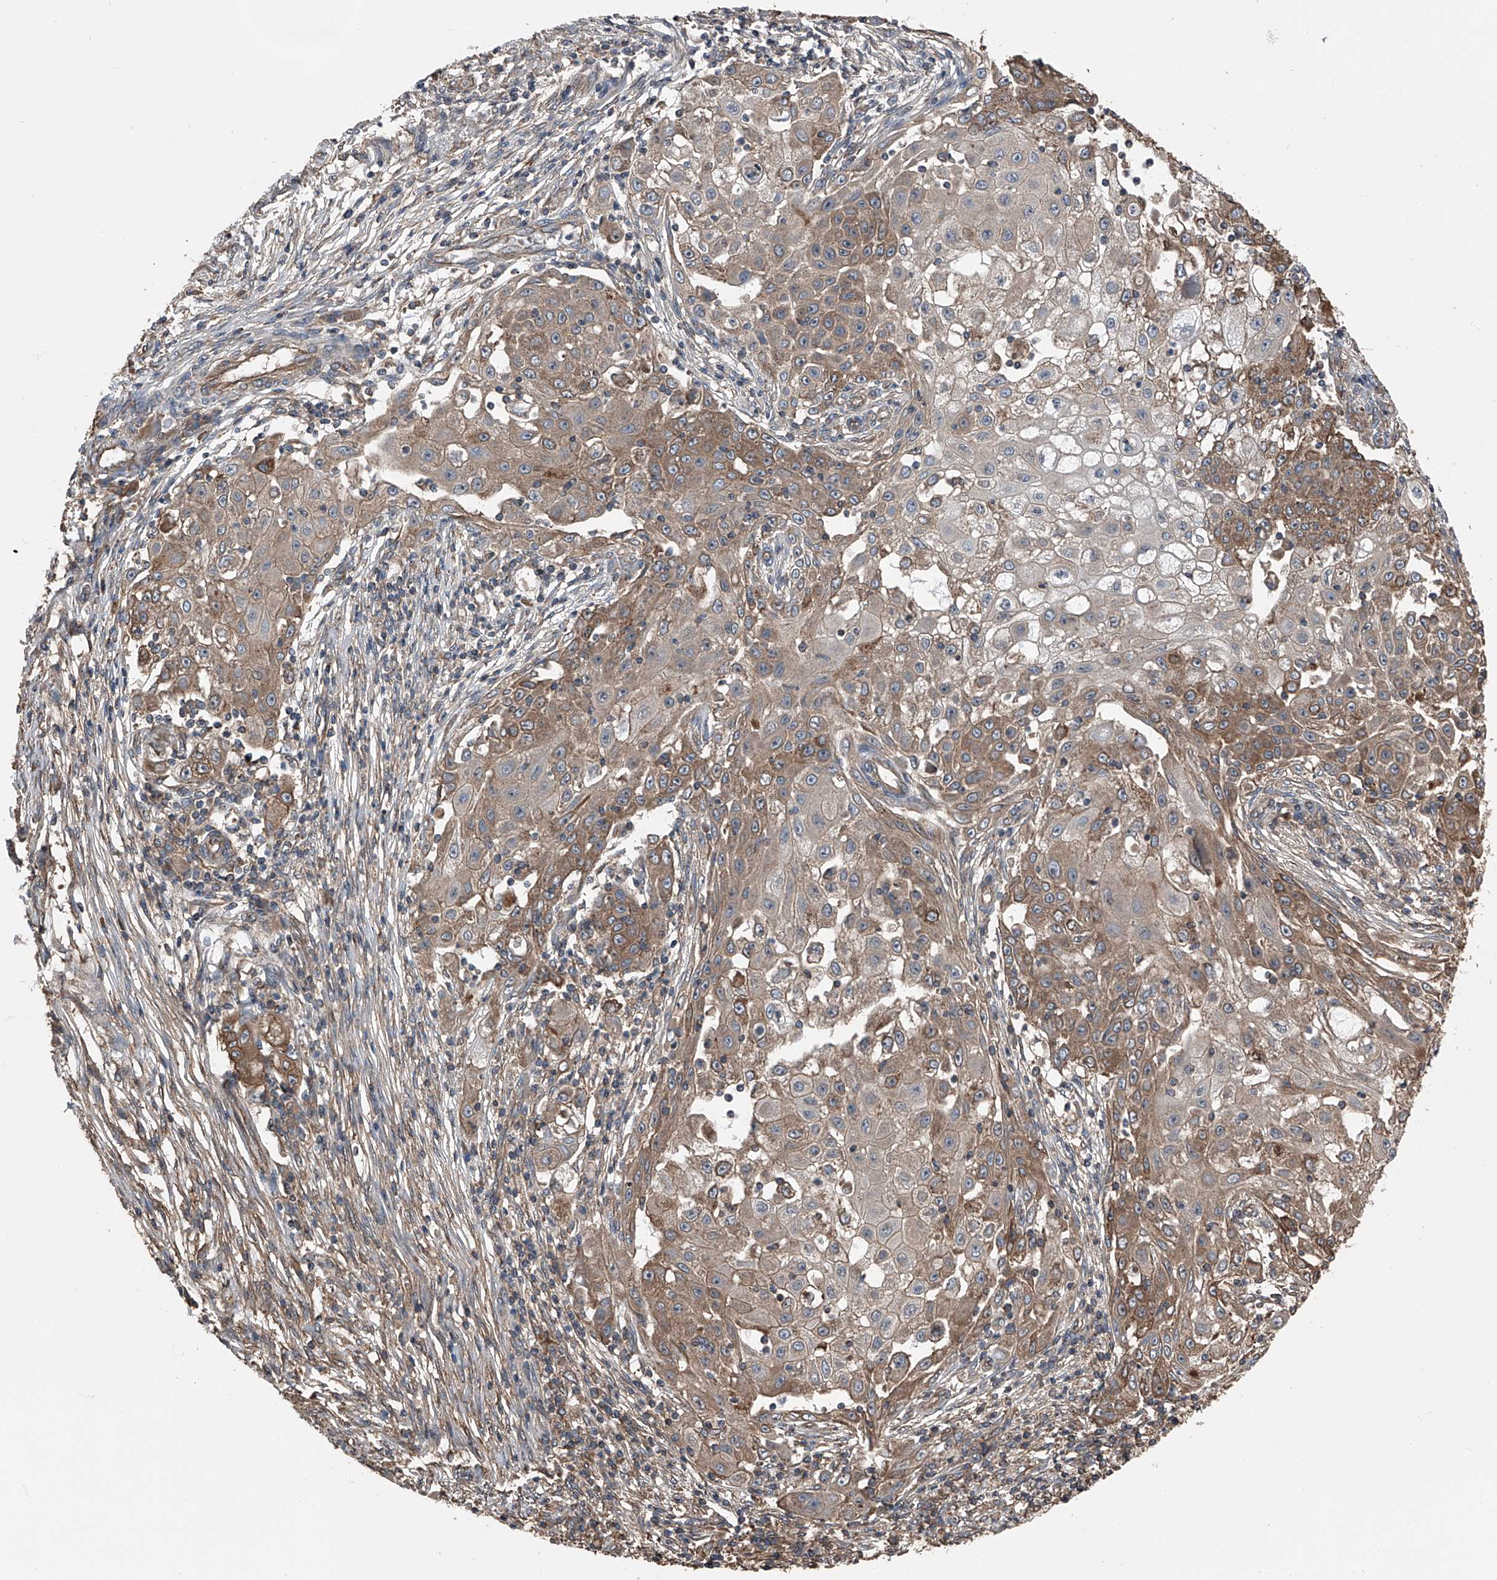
{"staining": {"intensity": "moderate", "quantity": ">75%", "location": "cytoplasmic/membranous"}, "tissue": "ovarian cancer", "cell_type": "Tumor cells", "image_type": "cancer", "snomed": [{"axis": "morphology", "description": "Carcinoma, endometroid"}, {"axis": "topography", "description": "Ovary"}], "caption": "This is an image of IHC staining of endometroid carcinoma (ovarian), which shows moderate positivity in the cytoplasmic/membranous of tumor cells.", "gene": "KCNJ2", "patient": {"sex": "female", "age": 42}}